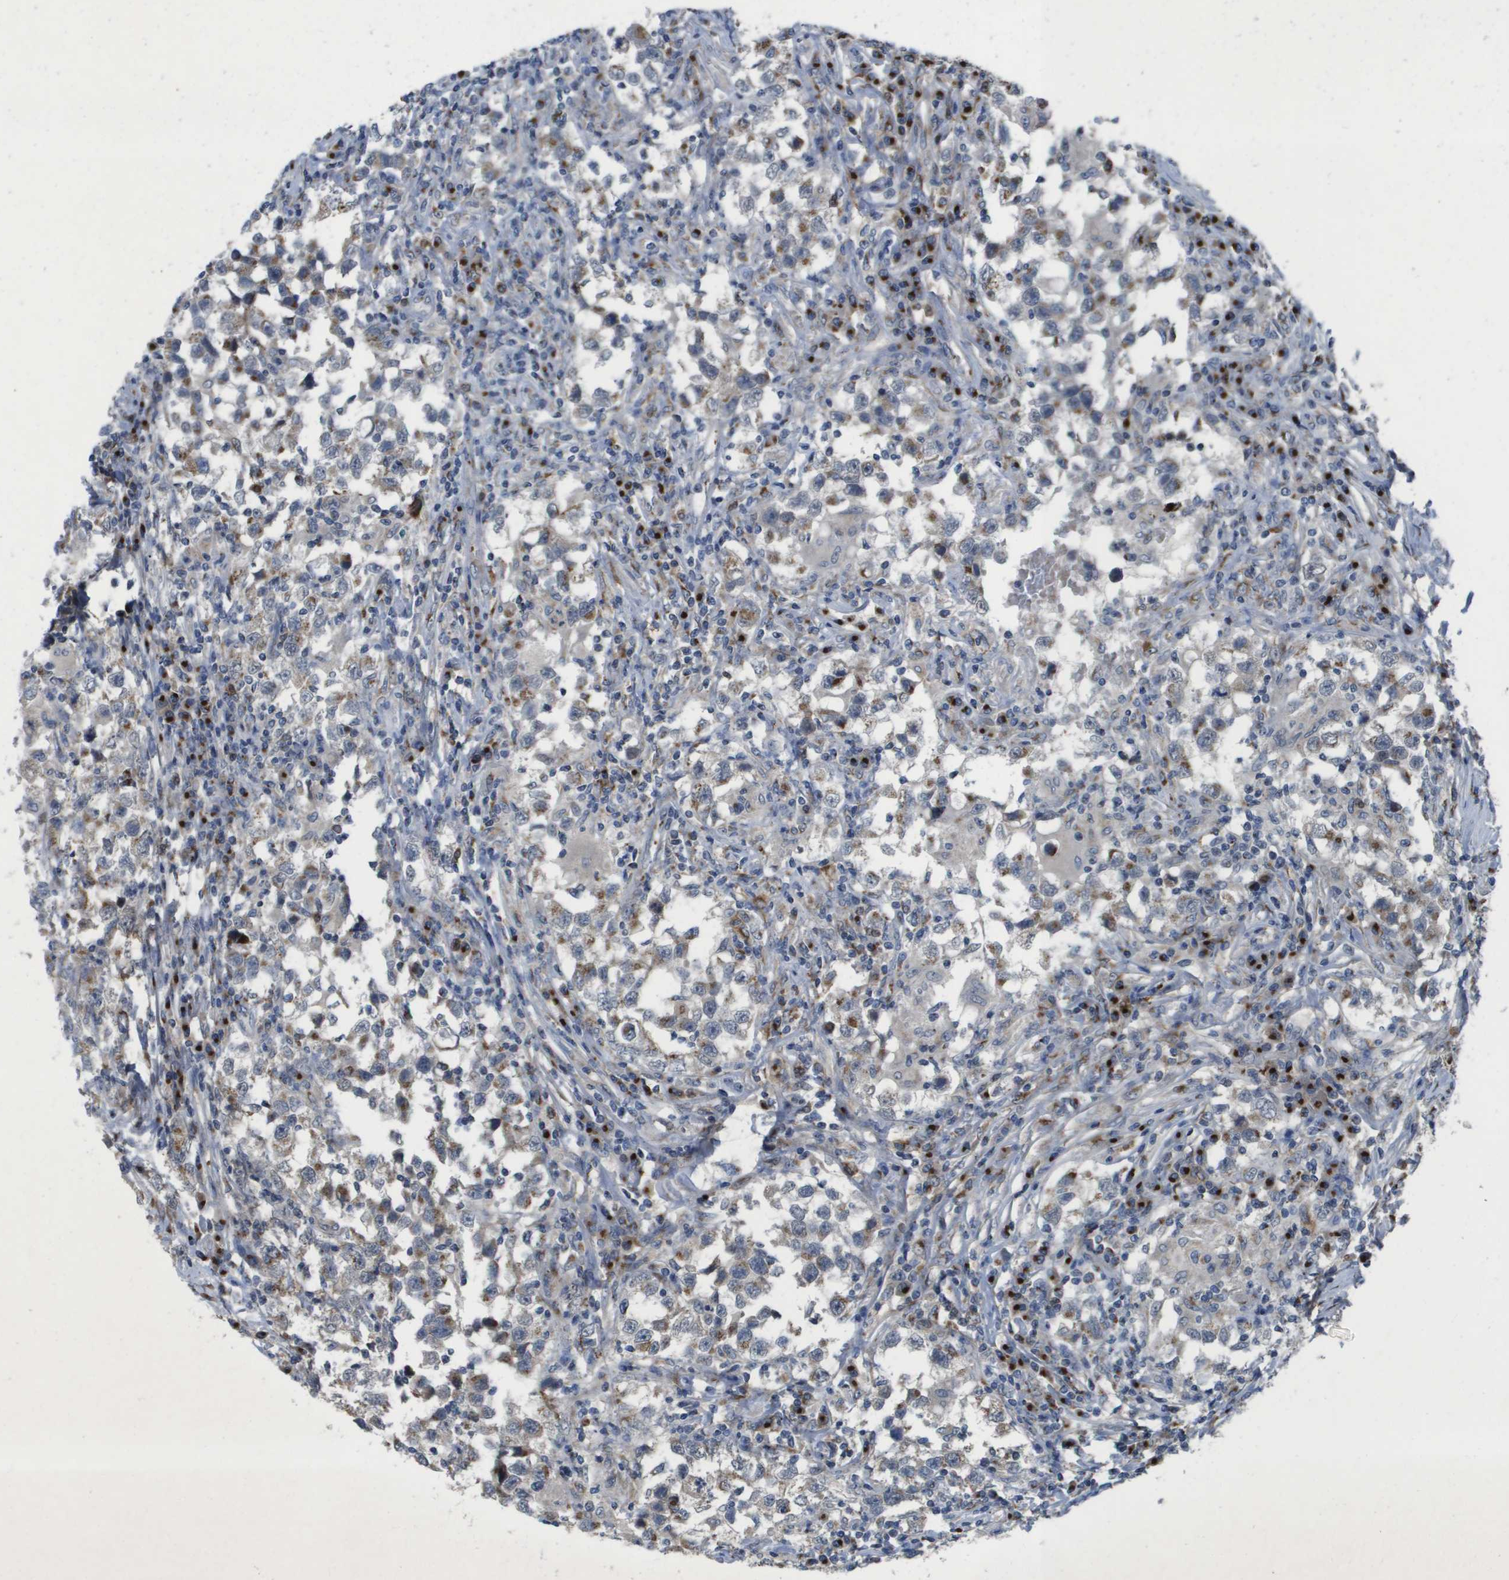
{"staining": {"intensity": "moderate", "quantity": "<25%", "location": "cytoplasmic/membranous"}, "tissue": "testis cancer", "cell_type": "Tumor cells", "image_type": "cancer", "snomed": [{"axis": "morphology", "description": "Carcinoma, Embryonal, NOS"}, {"axis": "topography", "description": "Testis"}], "caption": "Human testis cancer (embryonal carcinoma) stained with a protein marker displays moderate staining in tumor cells.", "gene": "QSOX2", "patient": {"sex": "male", "age": 21}}